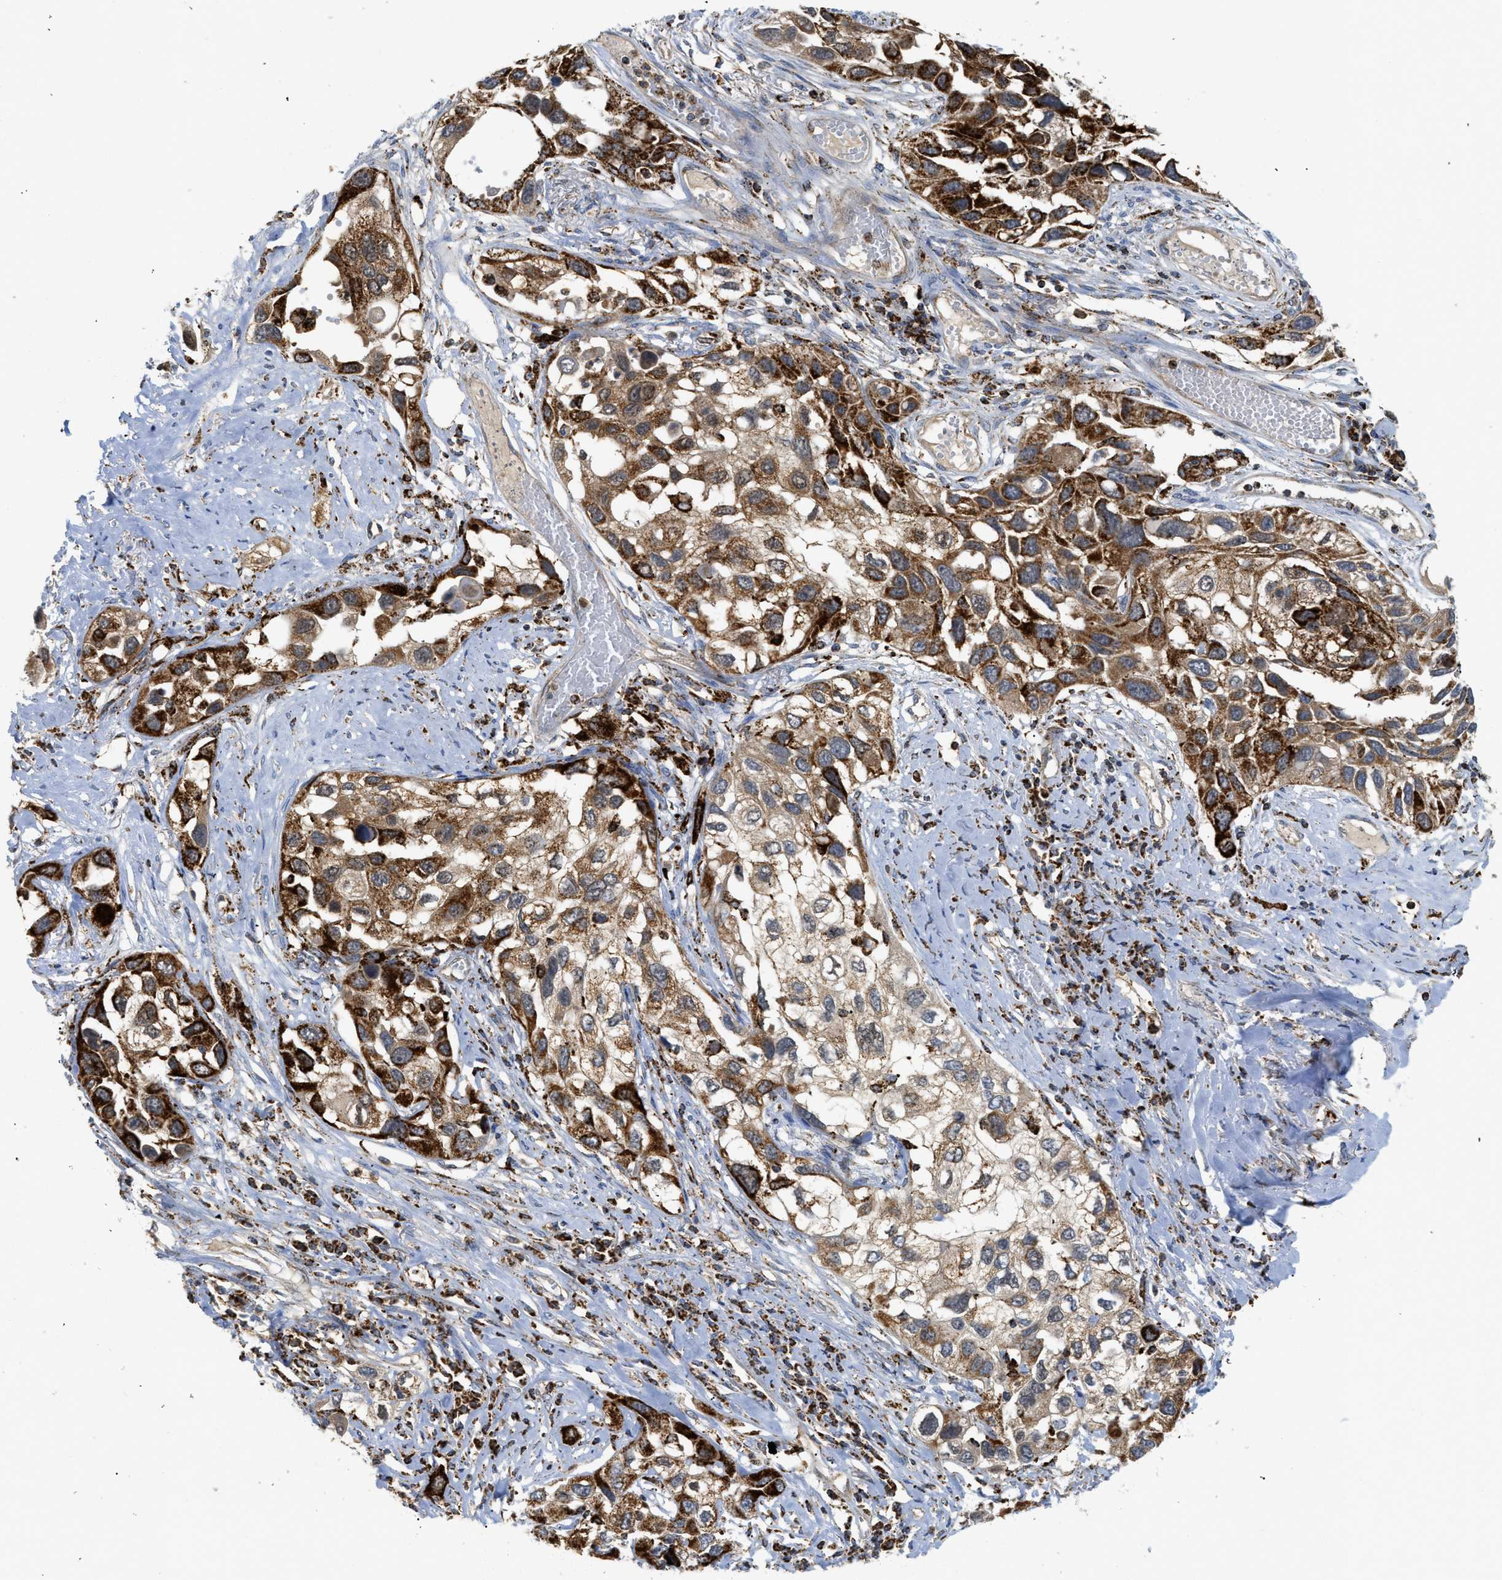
{"staining": {"intensity": "strong", "quantity": ">75%", "location": "cytoplasmic/membranous"}, "tissue": "lung cancer", "cell_type": "Tumor cells", "image_type": "cancer", "snomed": [{"axis": "morphology", "description": "Squamous cell carcinoma, NOS"}, {"axis": "topography", "description": "Lung"}], "caption": "Human lung cancer (squamous cell carcinoma) stained for a protein (brown) demonstrates strong cytoplasmic/membranous positive positivity in about >75% of tumor cells.", "gene": "SQOR", "patient": {"sex": "male", "age": 71}}